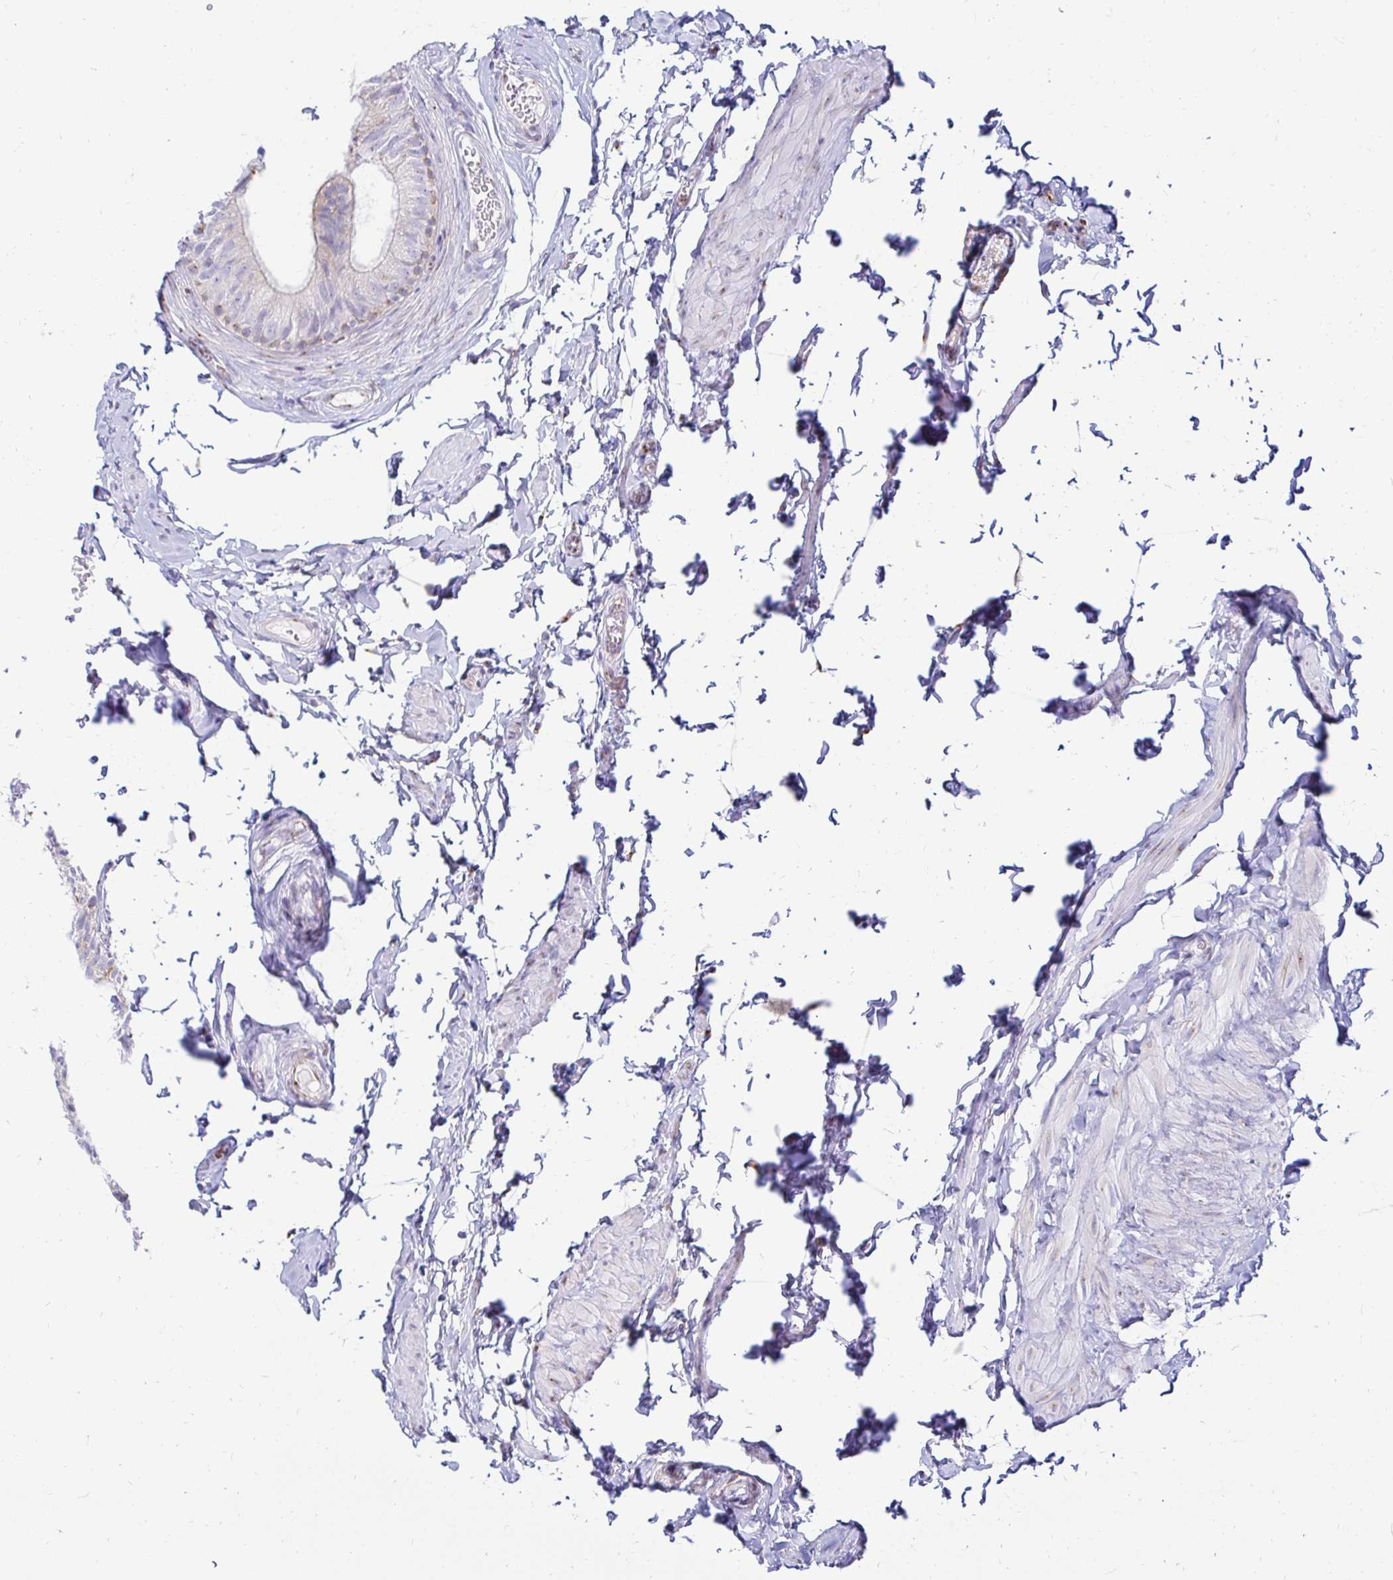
{"staining": {"intensity": "weak", "quantity": "<25%", "location": "cytoplasmic/membranous"}, "tissue": "epididymis", "cell_type": "Glandular cells", "image_type": "normal", "snomed": [{"axis": "morphology", "description": "Normal tissue, NOS"}, {"axis": "topography", "description": "Epididymis, spermatic cord, NOS"}, {"axis": "topography", "description": "Epididymis"}, {"axis": "topography", "description": "Peripheral nerve tissue"}], "caption": "IHC micrograph of unremarkable epididymis stained for a protein (brown), which shows no staining in glandular cells.", "gene": "CAPSL", "patient": {"sex": "male", "age": 29}}